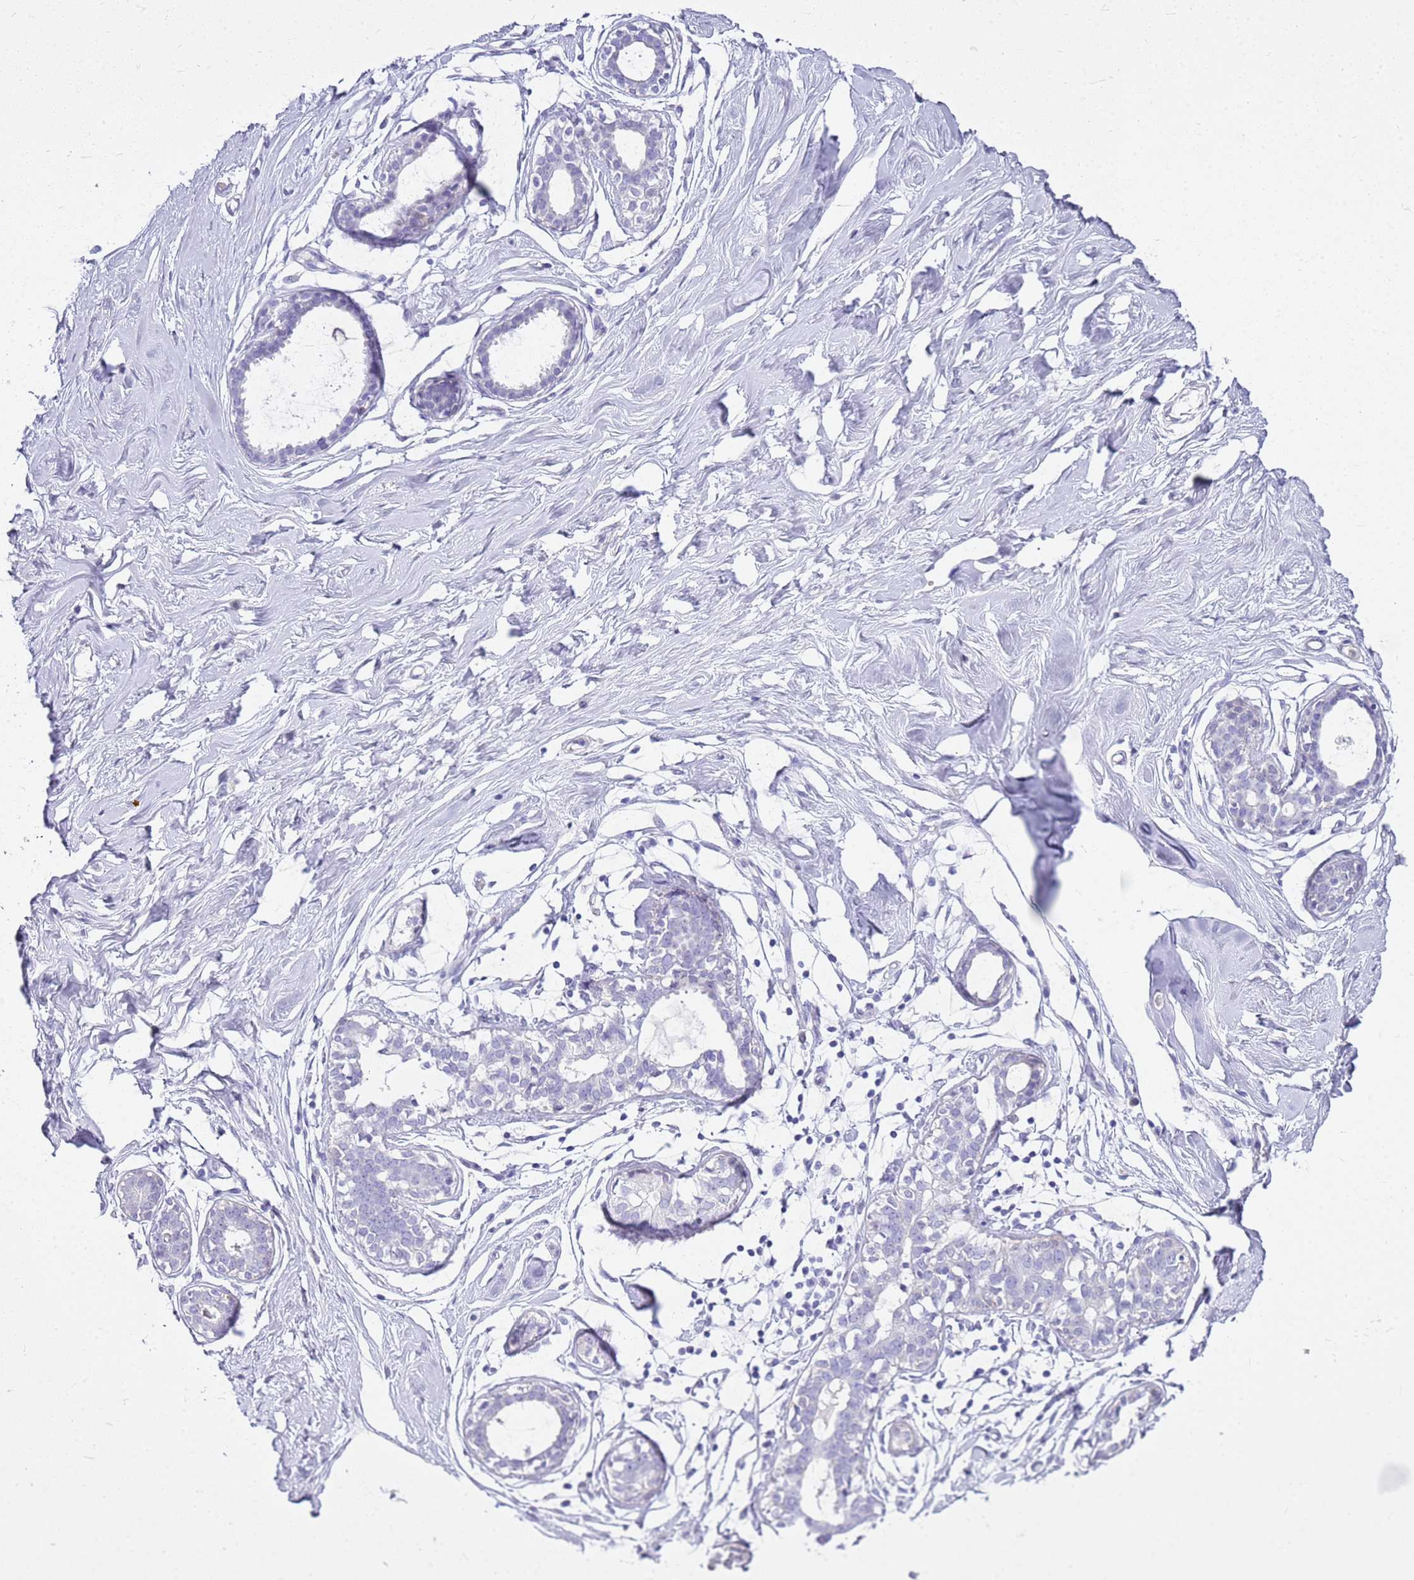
{"staining": {"intensity": "negative", "quantity": "none", "location": "none"}, "tissue": "breast", "cell_type": "Adipocytes", "image_type": "normal", "snomed": [{"axis": "morphology", "description": "Normal tissue, NOS"}, {"axis": "morphology", "description": "Adenoma, NOS"}, {"axis": "topography", "description": "Breast"}], "caption": "Immunohistochemistry (IHC) of normal breast shows no staining in adipocytes. (DAB immunohistochemistry (IHC) visualized using brightfield microscopy, high magnification).", "gene": "CSTA", "patient": {"sex": "female", "age": 23}}